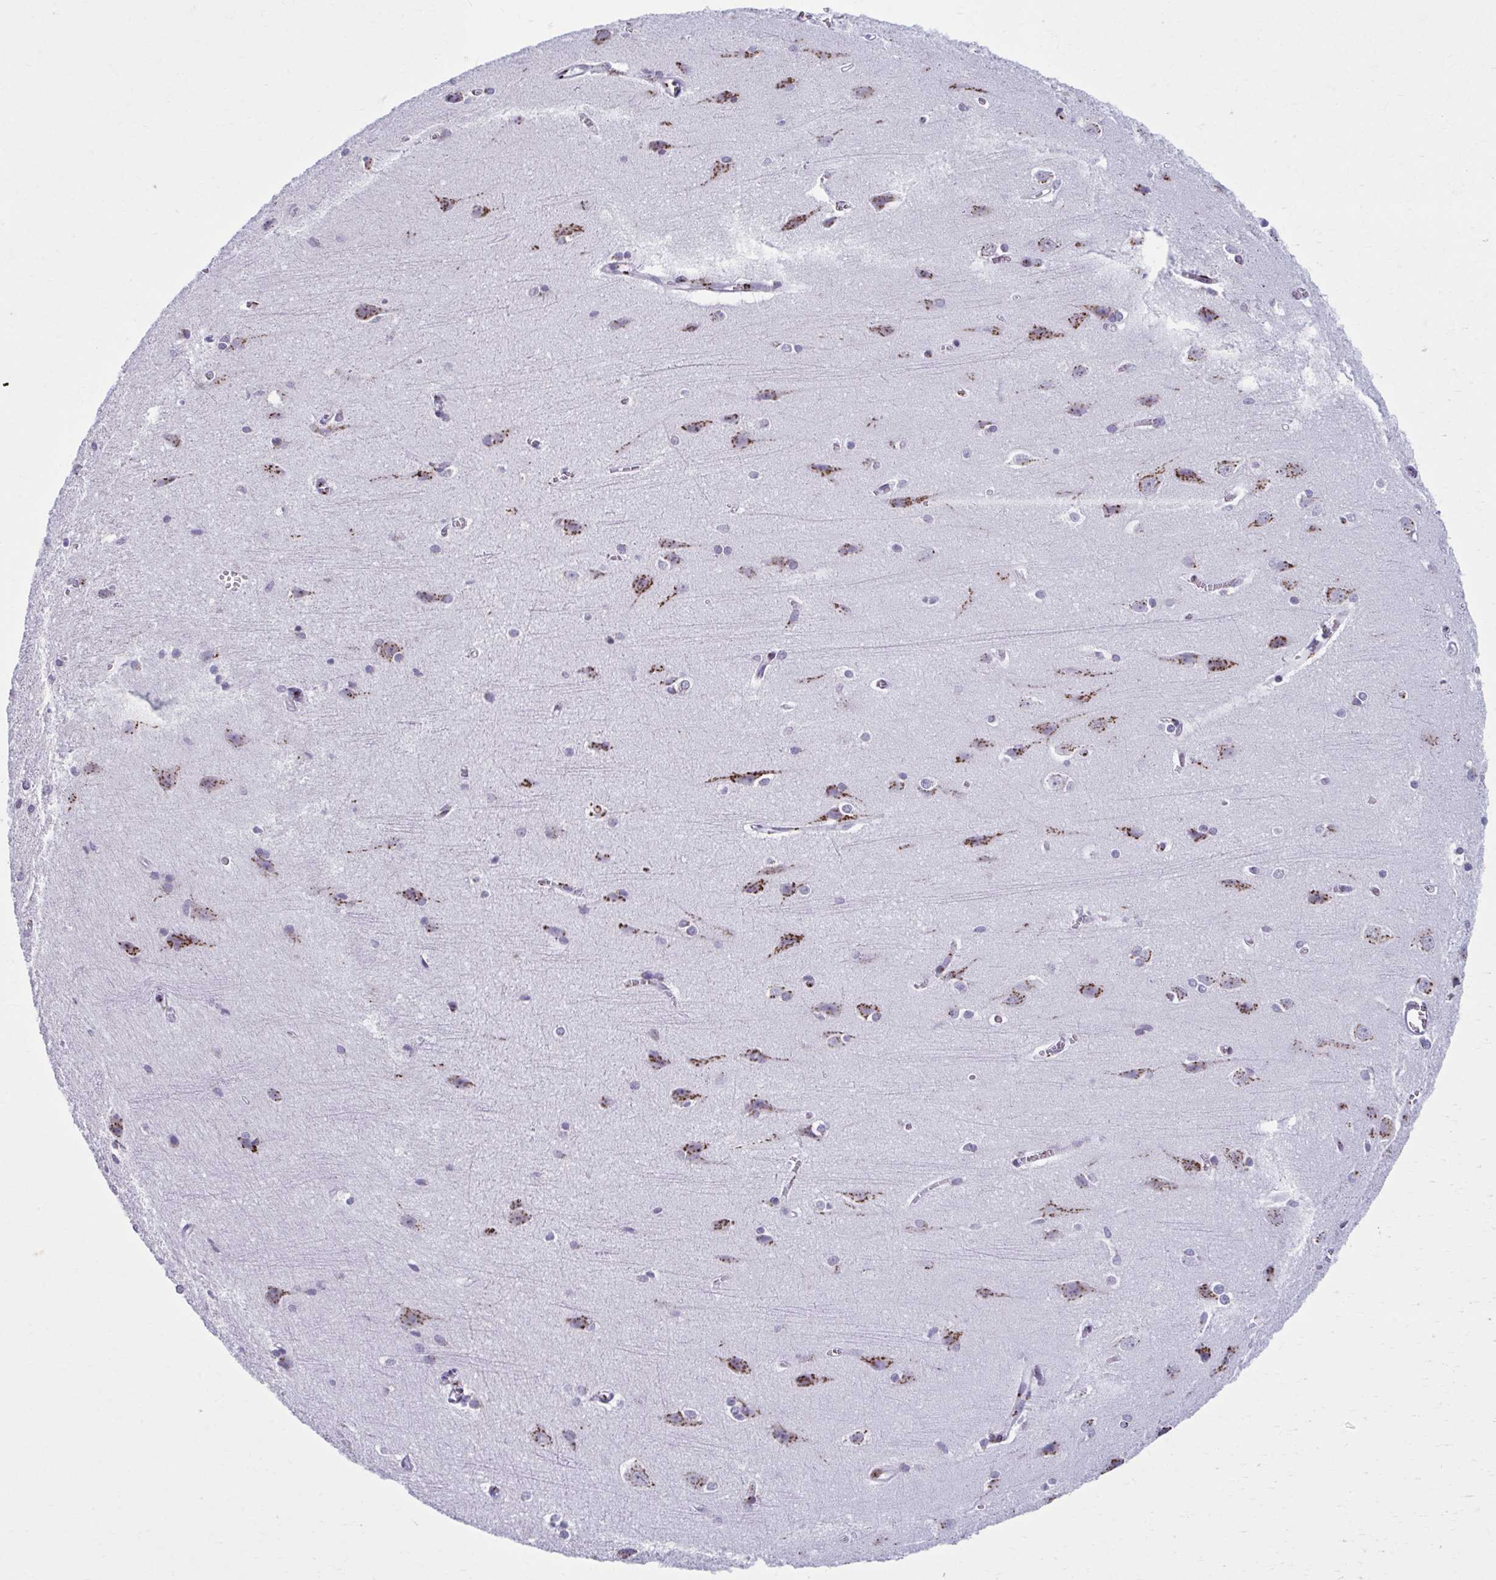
{"staining": {"intensity": "moderate", "quantity": "25%-75%", "location": "cytoplasmic/membranous"}, "tissue": "cerebral cortex", "cell_type": "Endothelial cells", "image_type": "normal", "snomed": [{"axis": "morphology", "description": "Normal tissue, NOS"}, {"axis": "topography", "description": "Cerebral cortex"}], "caption": "Benign cerebral cortex reveals moderate cytoplasmic/membranous staining in about 25%-75% of endothelial cells, visualized by immunohistochemistry.", "gene": "ZNF682", "patient": {"sex": "male", "age": 37}}